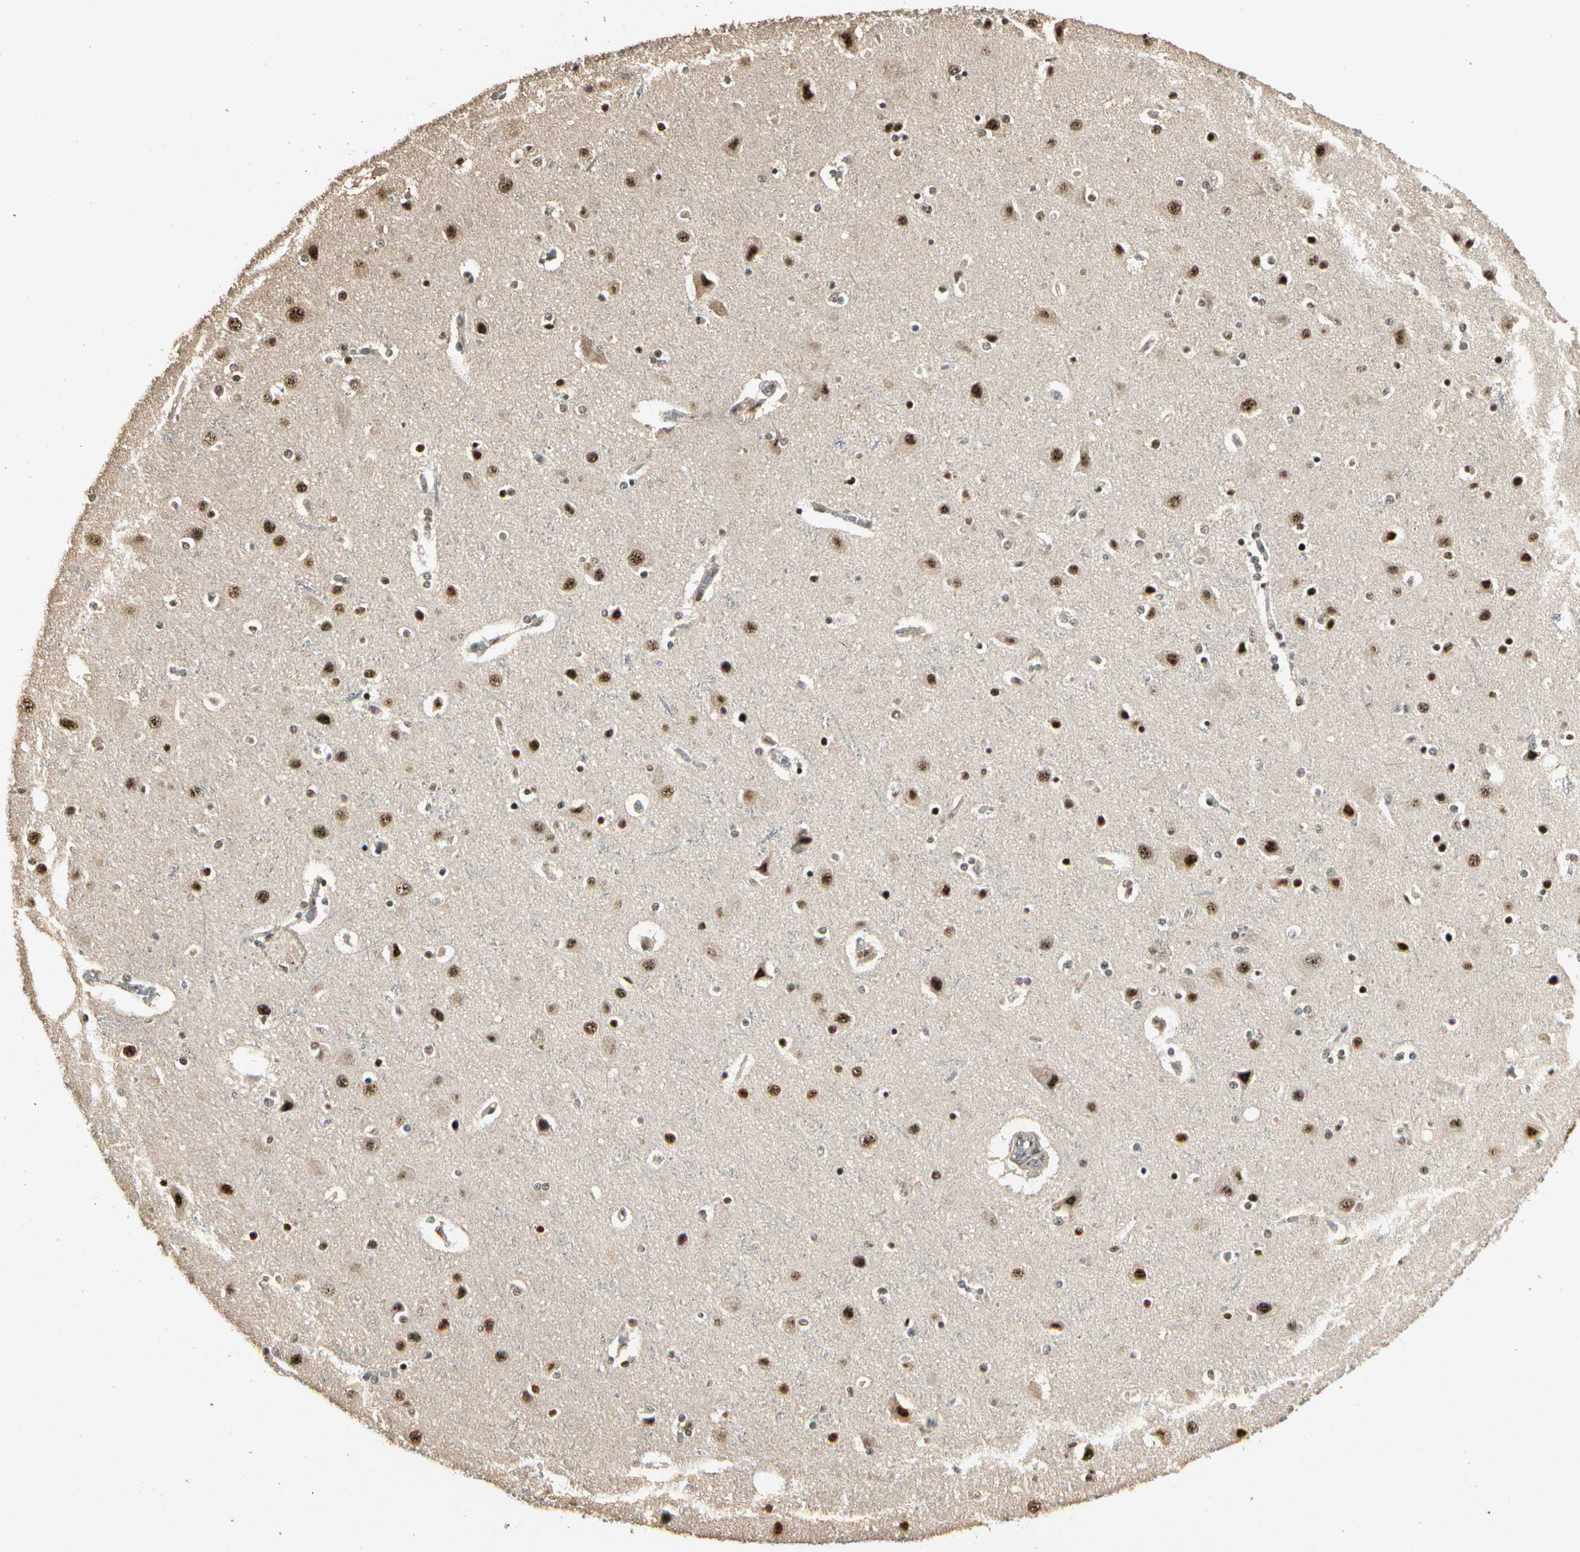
{"staining": {"intensity": "strong", "quantity": ">75%", "location": "nuclear"}, "tissue": "cerebral cortex", "cell_type": "Endothelial cells", "image_type": "normal", "snomed": [{"axis": "morphology", "description": "Normal tissue, NOS"}, {"axis": "topography", "description": "Cerebral cortex"}], "caption": "Protein expression analysis of unremarkable cerebral cortex exhibits strong nuclear positivity in about >75% of endothelial cells.", "gene": "RBM25", "patient": {"sex": "female", "age": 54}}